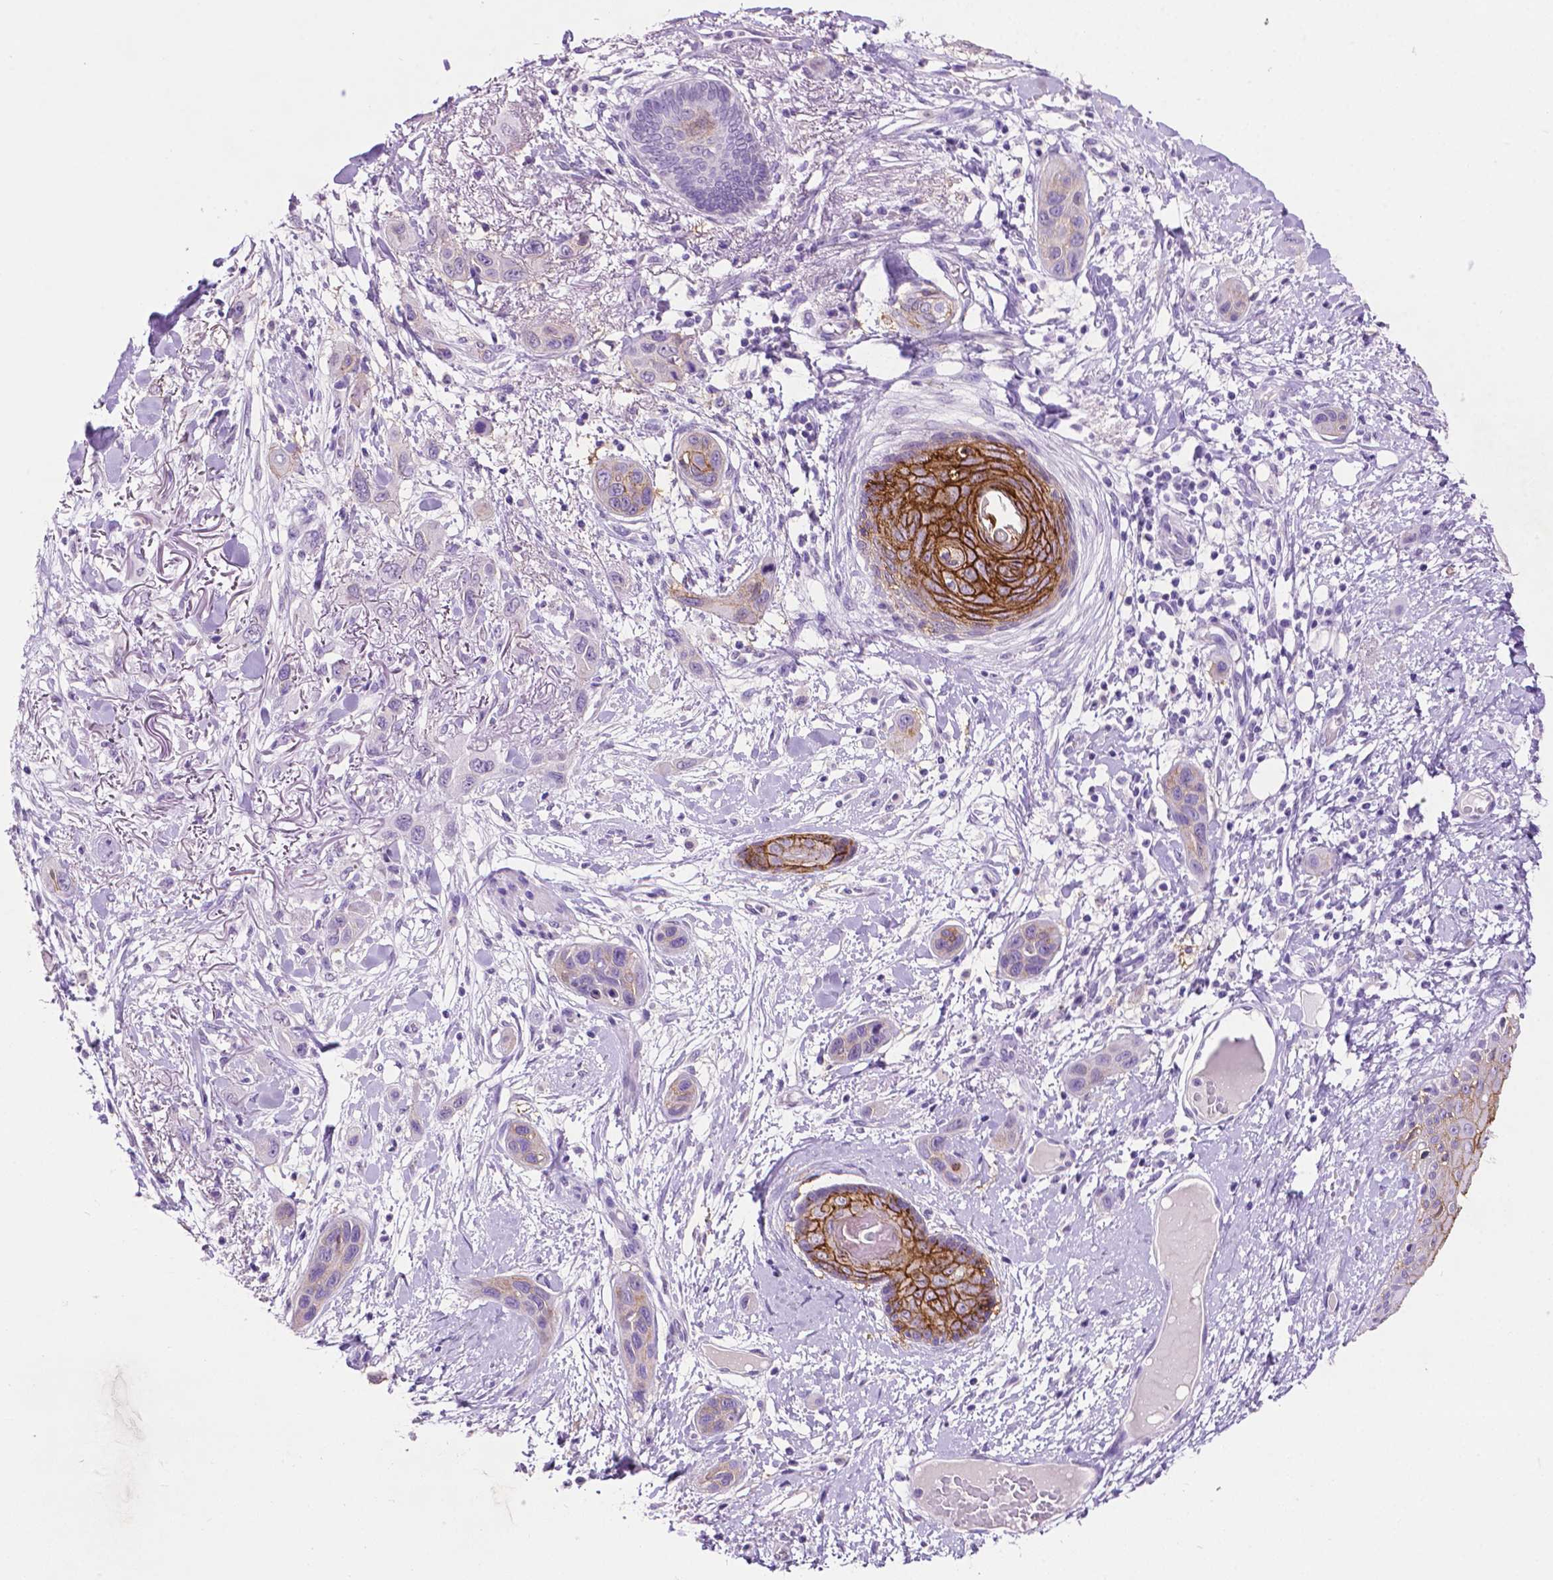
{"staining": {"intensity": "strong", "quantity": "<25%", "location": "cytoplasmic/membranous"}, "tissue": "skin cancer", "cell_type": "Tumor cells", "image_type": "cancer", "snomed": [{"axis": "morphology", "description": "Squamous cell carcinoma, NOS"}, {"axis": "topography", "description": "Skin"}], "caption": "Skin squamous cell carcinoma stained with a brown dye shows strong cytoplasmic/membranous positive positivity in approximately <25% of tumor cells.", "gene": "TACSTD2", "patient": {"sex": "male", "age": 79}}